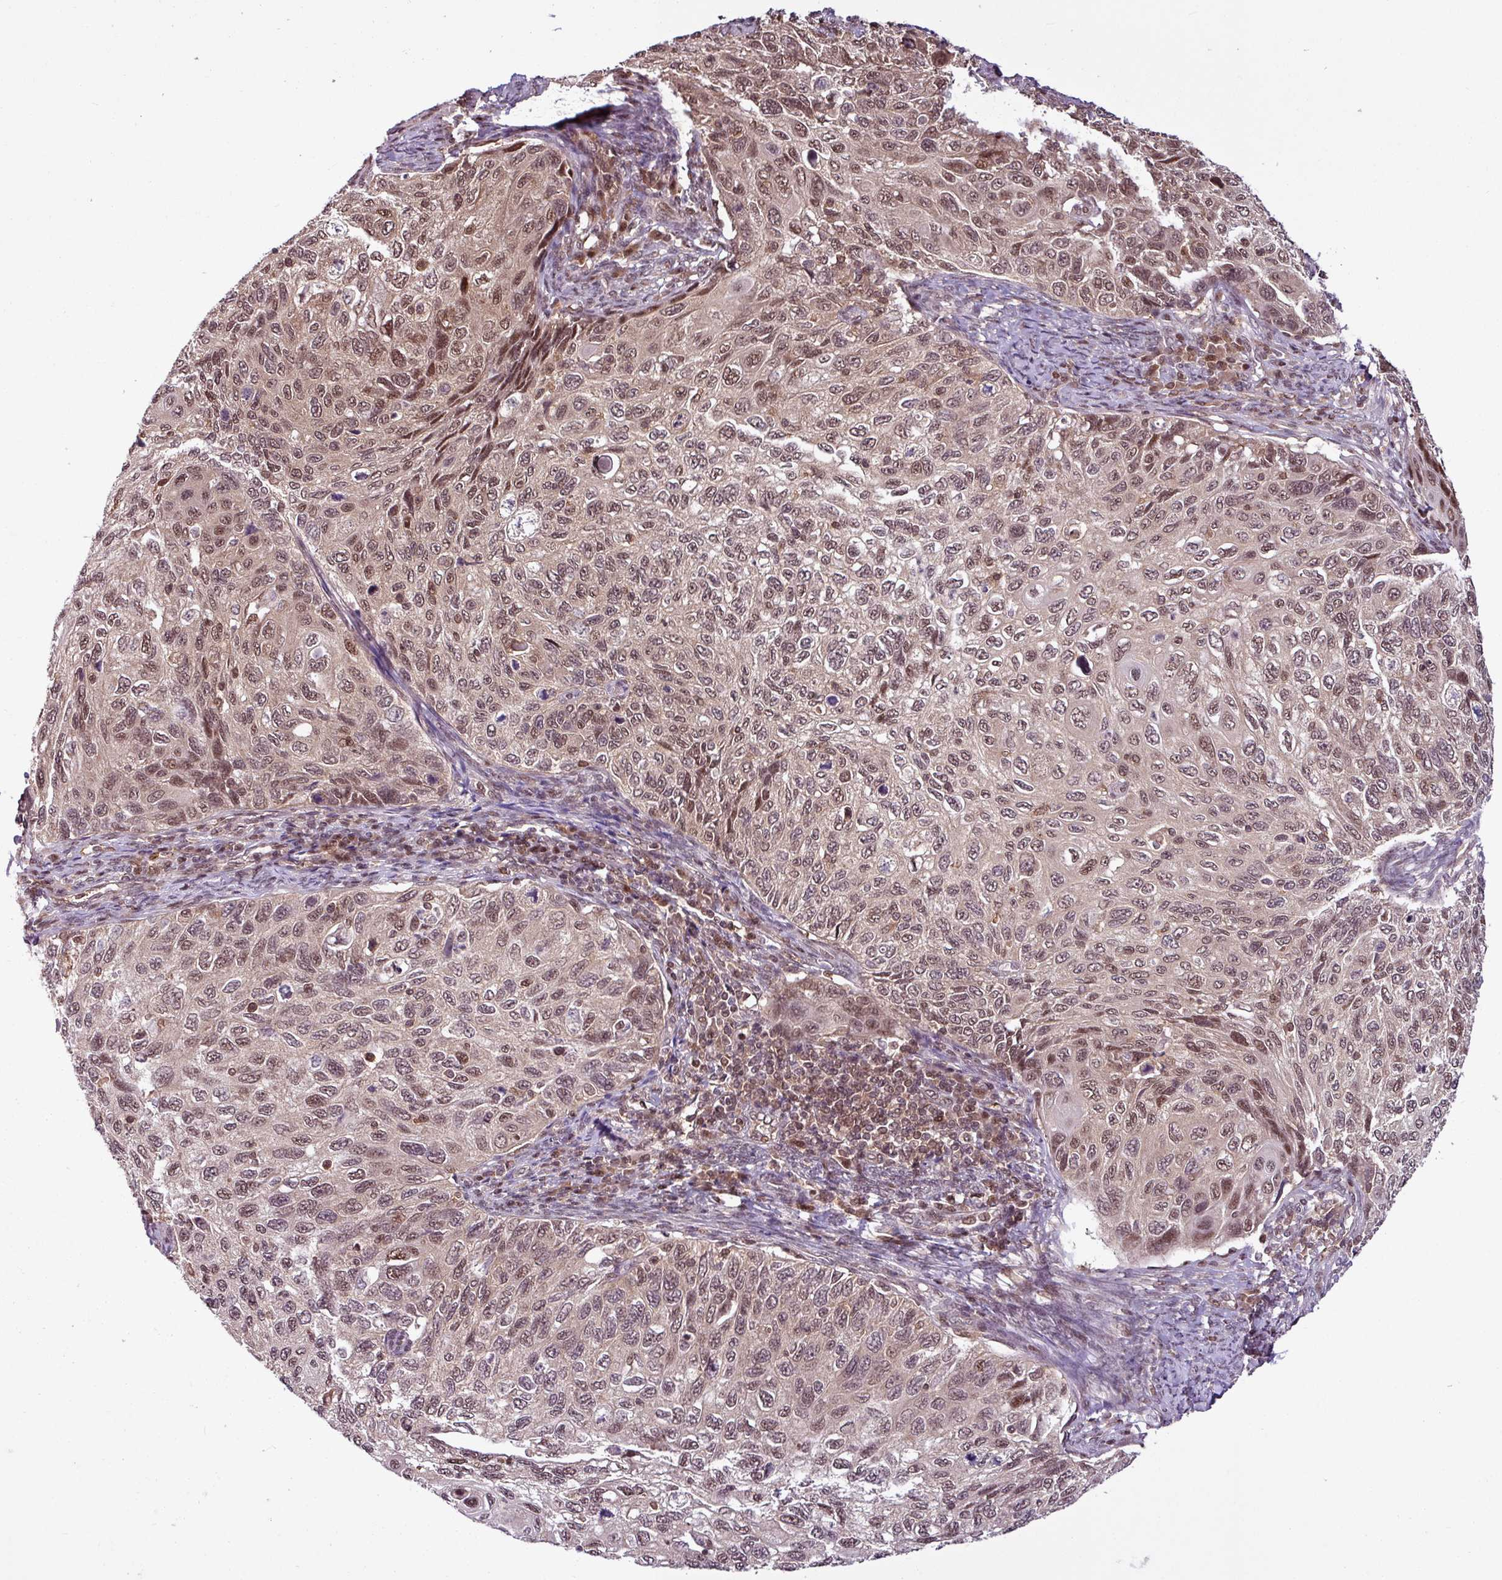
{"staining": {"intensity": "moderate", "quantity": ">75%", "location": "nuclear"}, "tissue": "cervical cancer", "cell_type": "Tumor cells", "image_type": "cancer", "snomed": [{"axis": "morphology", "description": "Squamous cell carcinoma, NOS"}, {"axis": "topography", "description": "Cervix"}], "caption": "An immunohistochemistry photomicrograph of neoplastic tissue is shown. Protein staining in brown labels moderate nuclear positivity in cervical cancer (squamous cell carcinoma) within tumor cells. (DAB (3,3'-diaminobenzidine) = brown stain, brightfield microscopy at high magnification).", "gene": "ITPKC", "patient": {"sex": "female", "age": 70}}